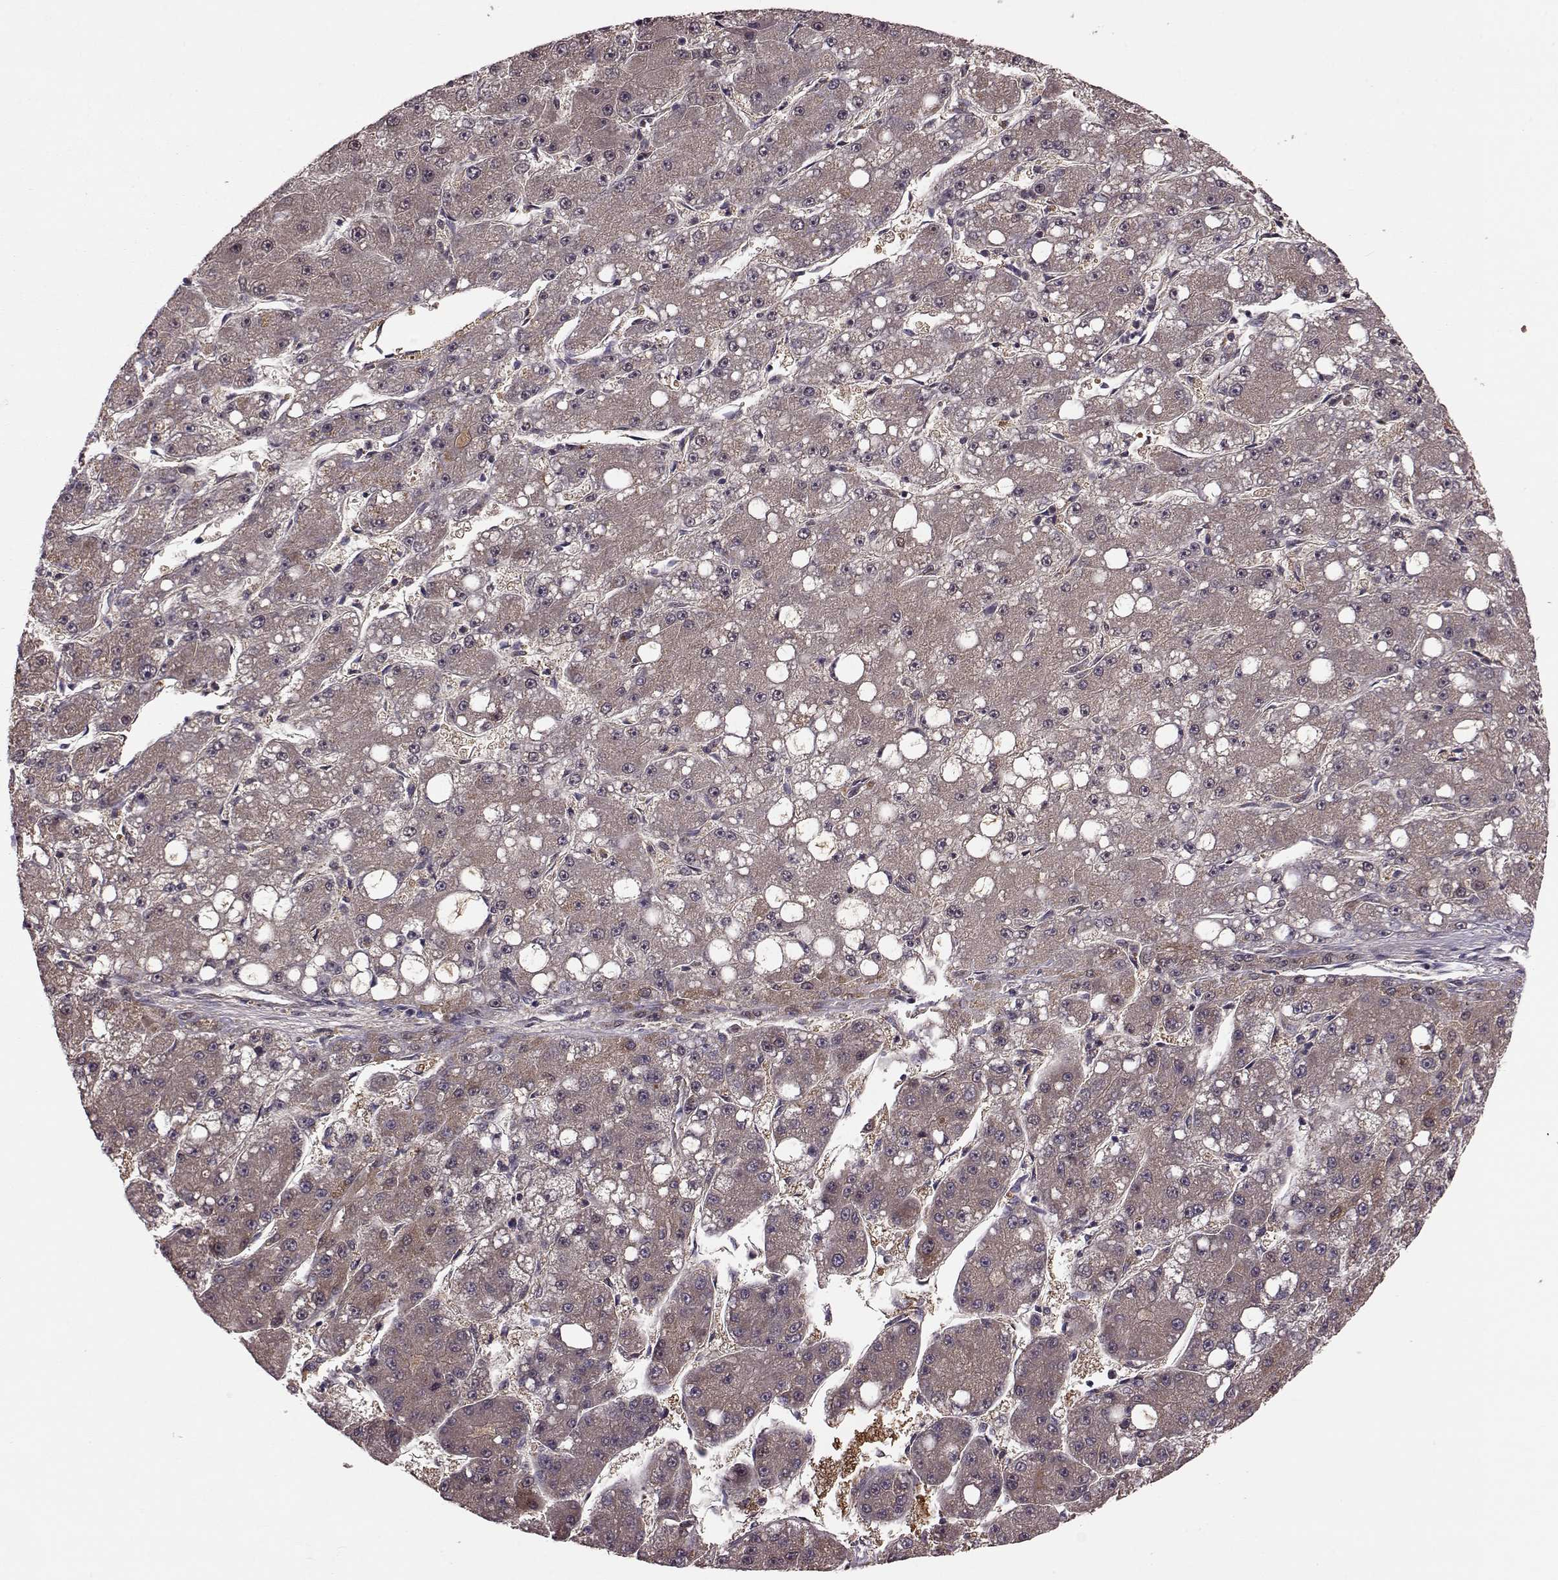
{"staining": {"intensity": "strong", "quantity": "25%-75%", "location": "cytoplasmic/membranous"}, "tissue": "liver cancer", "cell_type": "Tumor cells", "image_type": "cancer", "snomed": [{"axis": "morphology", "description": "Carcinoma, Hepatocellular, NOS"}, {"axis": "topography", "description": "Liver"}], "caption": "Immunohistochemical staining of hepatocellular carcinoma (liver) demonstrates high levels of strong cytoplasmic/membranous positivity in about 25%-75% of tumor cells.", "gene": "FNIP2", "patient": {"sex": "male", "age": 67}}